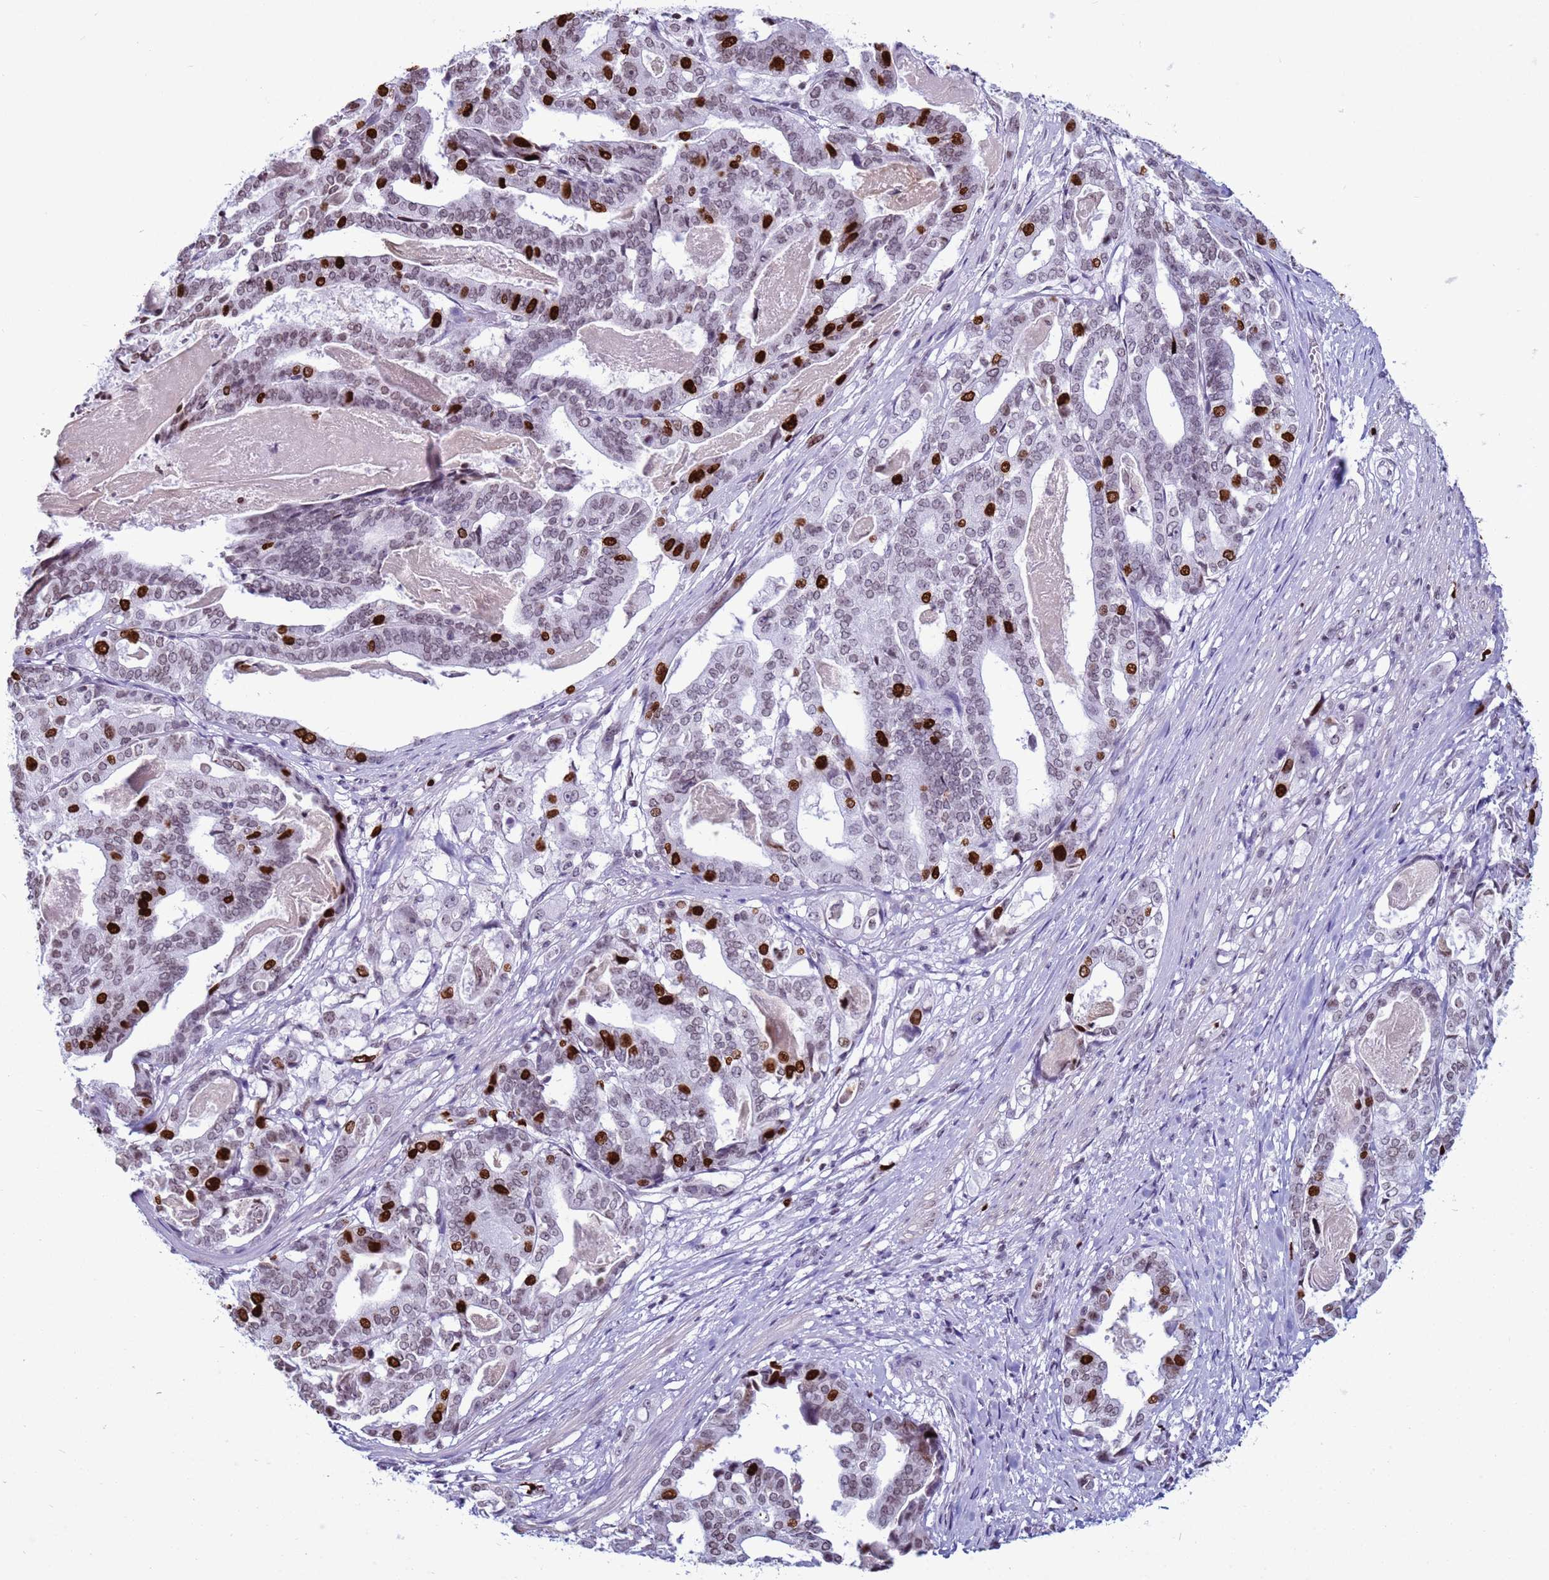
{"staining": {"intensity": "strong", "quantity": "25%-75%", "location": "nuclear"}, "tissue": "stomach cancer", "cell_type": "Tumor cells", "image_type": "cancer", "snomed": [{"axis": "morphology", "description": "Adenocarcinoma, NOS"}, {"axis": "topography", "description": "Stomach"}], "caption": "There is high levels of strong nuclear positivity in tumor cells of stomach cancer (adenocarcinoma), as demonstrated by immunohistochemical staining (brown color).", "gene": "H4C8", "patient": {"sex": "male", "age": 48}}